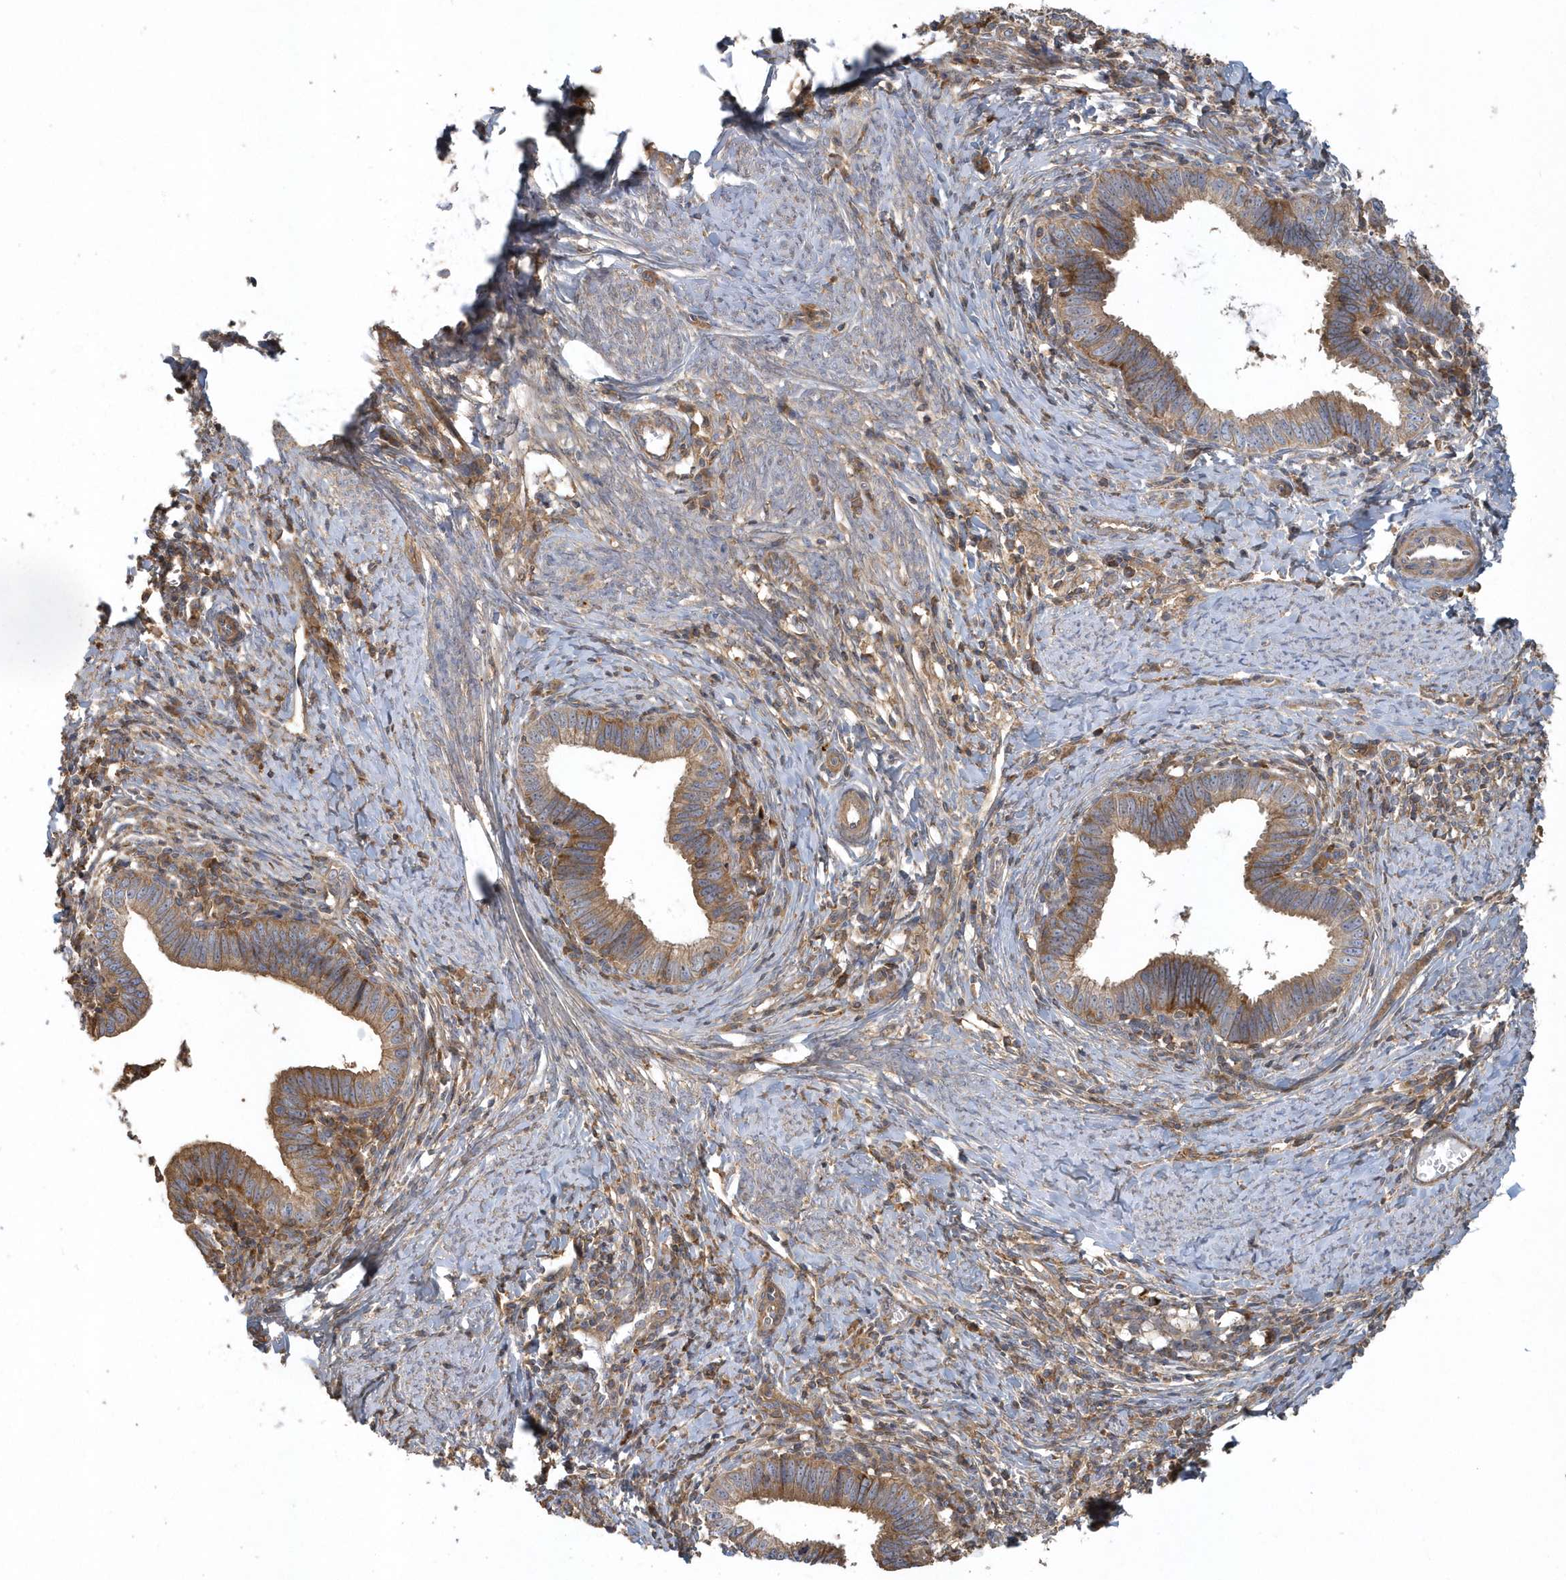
{"staining": {"intensity": "moderate", "quantity": ">75%", "location": "cytoplasmic/membranous"}, "tissue": "cervical cancer", "cell_type": "Tumor cells", "image_type": "cancer", "snomed": [{"axis": "morphology", "description": "Adenocarcinoma, NOS"}, {"axis": "topography", "description": "Cervix"}], "caption": "This is a histology image of immunohistochemistry staining of cervical adenocarcinoma, which shows moderate positivity in the cytoplasmic/membranous of tumor cells.", "gene": "TRAIP", "patient": {"sex": "female", "age": 36}}